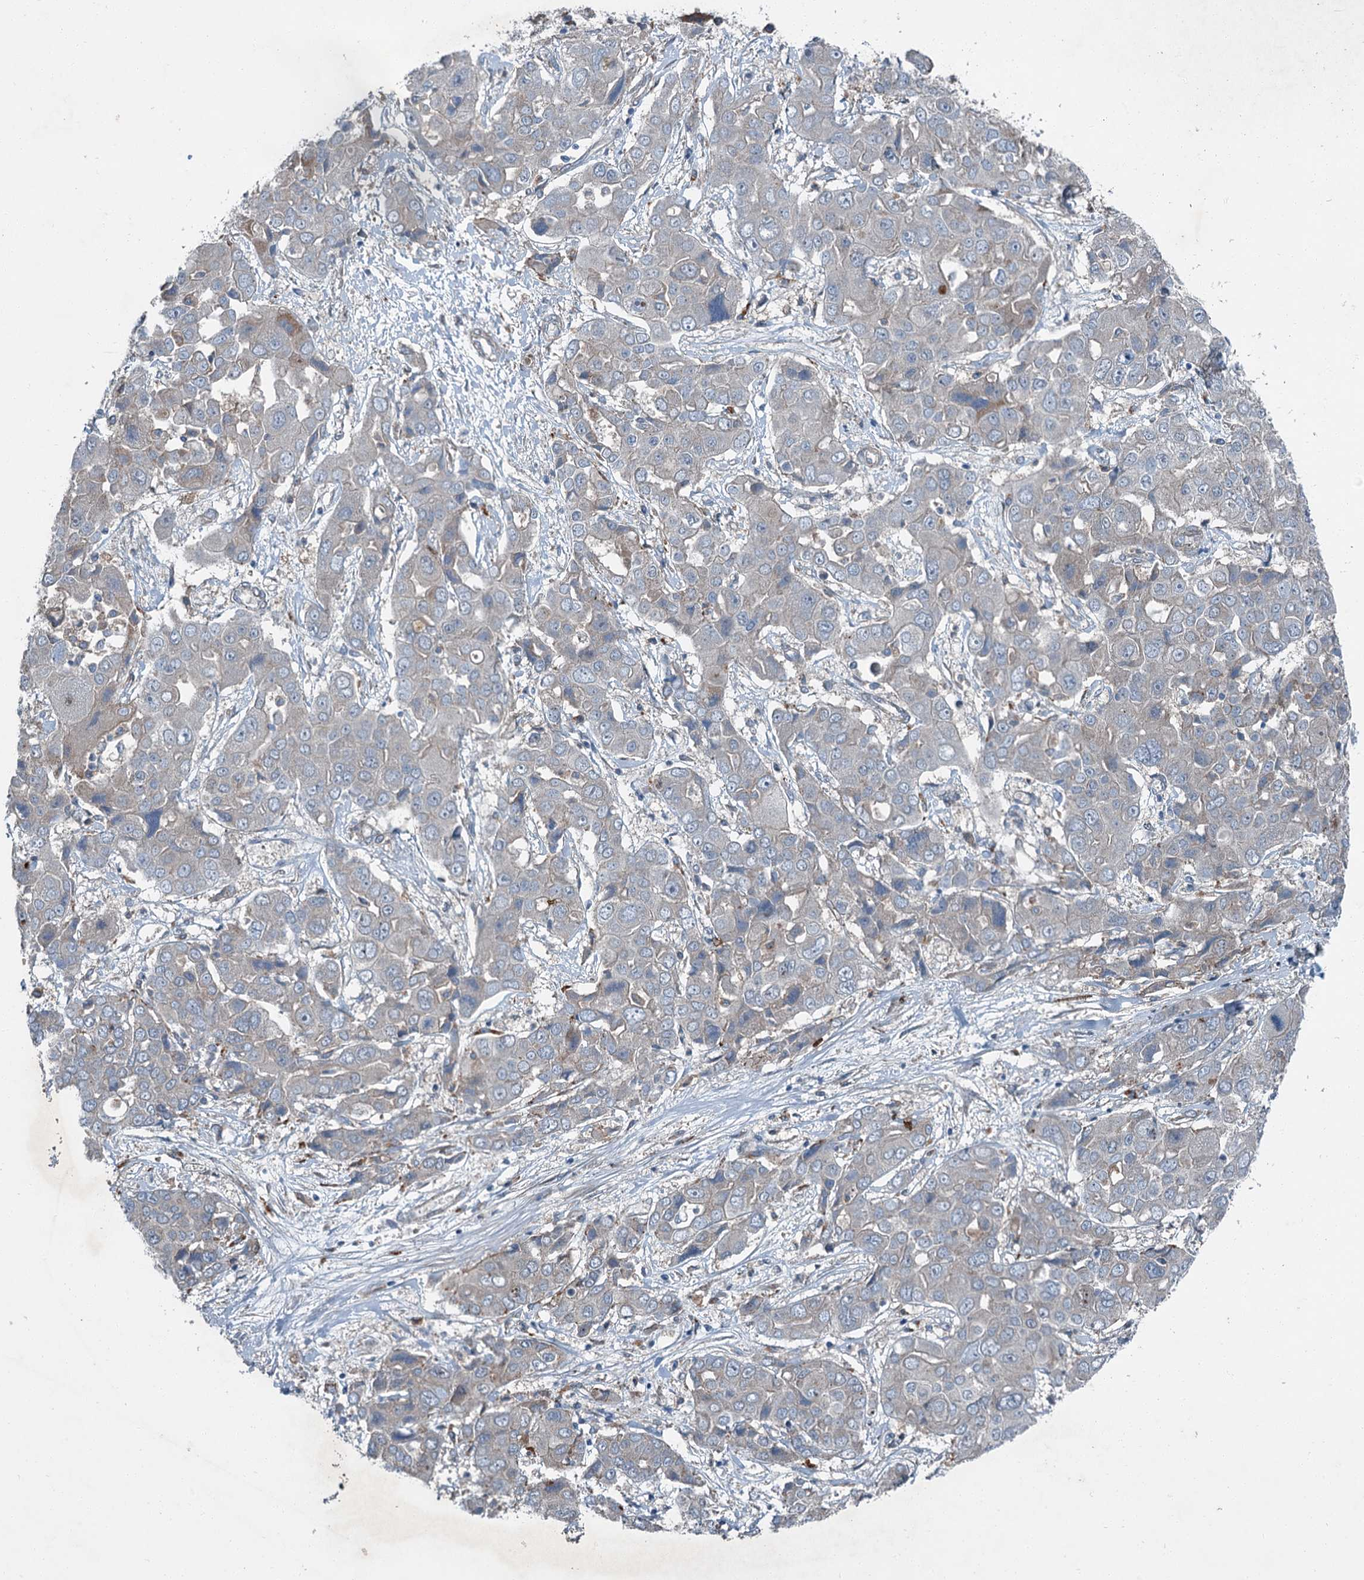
{"staining": {"intensity": "negative", "quantity": "none", "location": "none"}, "tissue": "liver cancer", "cell_type": "Tumor cells", "image_type": "cancer", "snomed": [{"axis": "morphology", "description": "Cholangiocarcinoma"}, {"axis": "topography", "description": "Liver"}], "caption": "This is an IHC image of human liver cancer. There is no expression in tumor cells.", "gene": "AXL", "patient": {"sex": "male", "age": 67}}